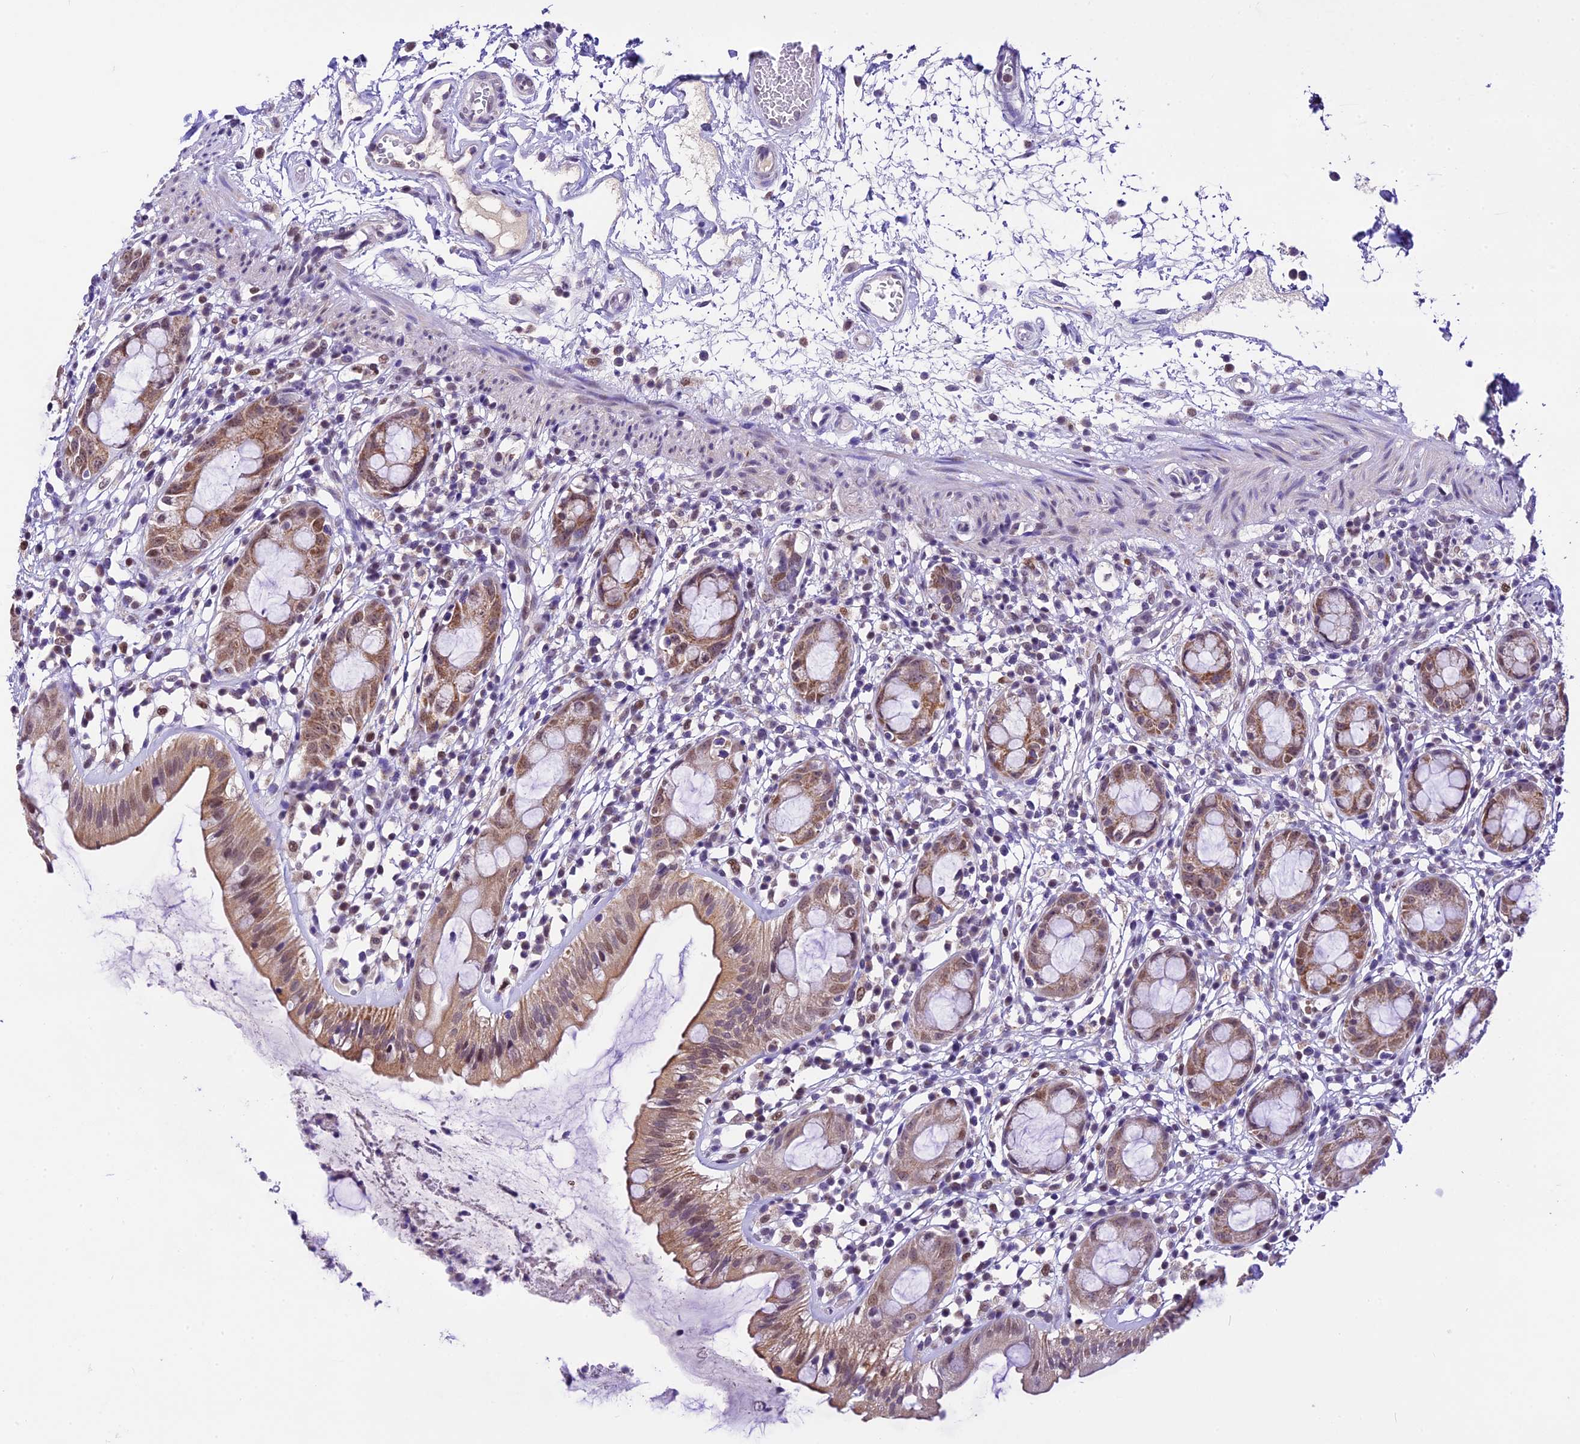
{"staining": {"intensity": "moderate", "quantity": ">75%", "location": "cytoplasmic/membranous,nuclear"}, "tissue": "rectum", "cell_type": "Glandular cells", "image_type": "normal", "snomed": [{"axis": "morphology", "description": "Normal tissue, NOS"}, {"axis": "topography", "description": "Rectum"}], "caption": "A photomicrograph of human rectum stained for a protein exhibits moderate cytoplasmic/membranous,nuclear brown staining in glandular cells.", "gene": "CARS2", "patient": {"sex": "female", "age": 57}}